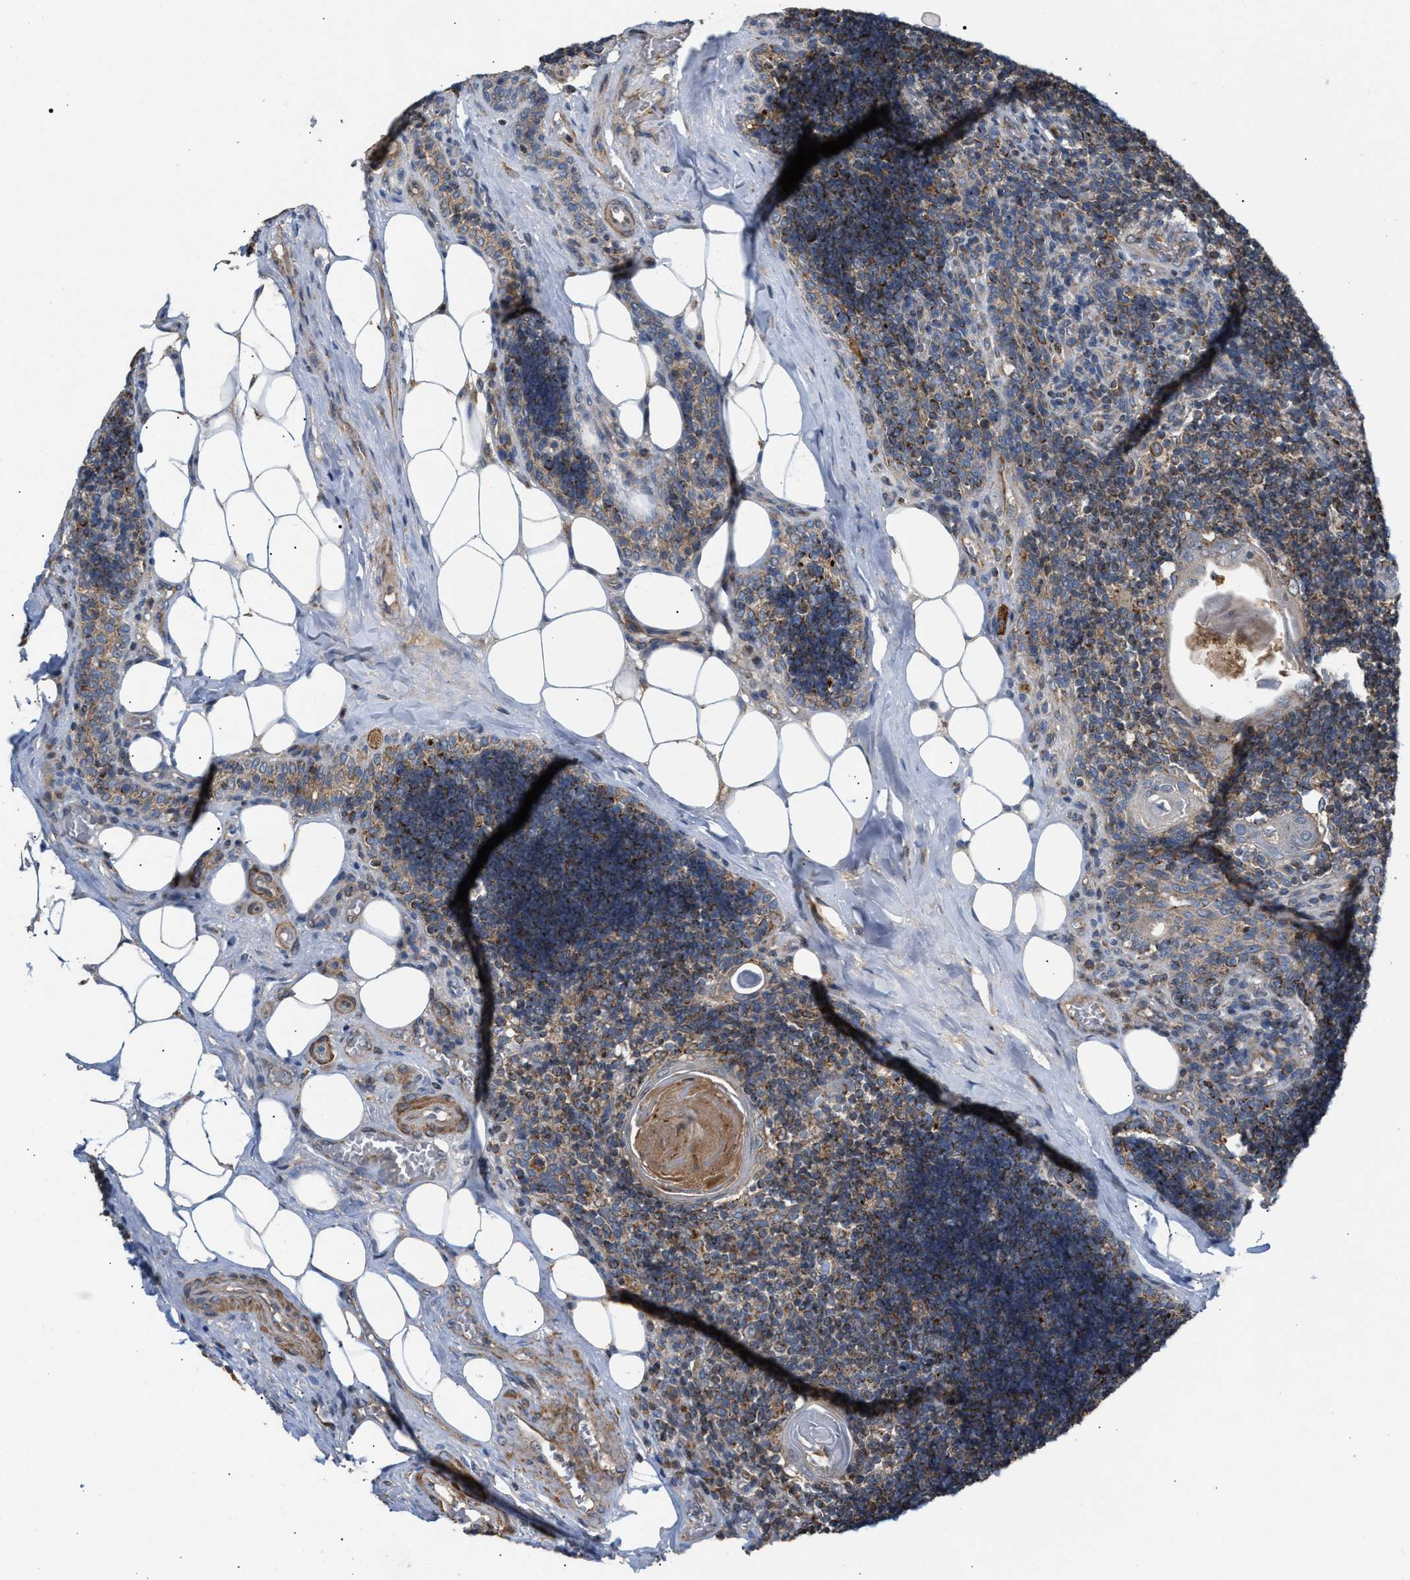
{"staining": {"intensity": "moderate", "quantity": ">75%", "location": "cytoplasmic/membranous"}, "tissue": "lymph node", "cell_type": "Germinal center cells", "image_type": "normal", "snomed": [{"axis": "morphology", "description": "Normal tissue, NOS"}, {"axis": "topography", "description": "Lymph node"}], "caption": "DAB (3,3'-diaminobenzidine) immunohistochemical staining of benign human lymph node shows moderate cytoplasmic/membranous protein staining in about >75% of germinal center cells.", "gene": "TACO1", "patient": {"sex": "male", "age": 33}}